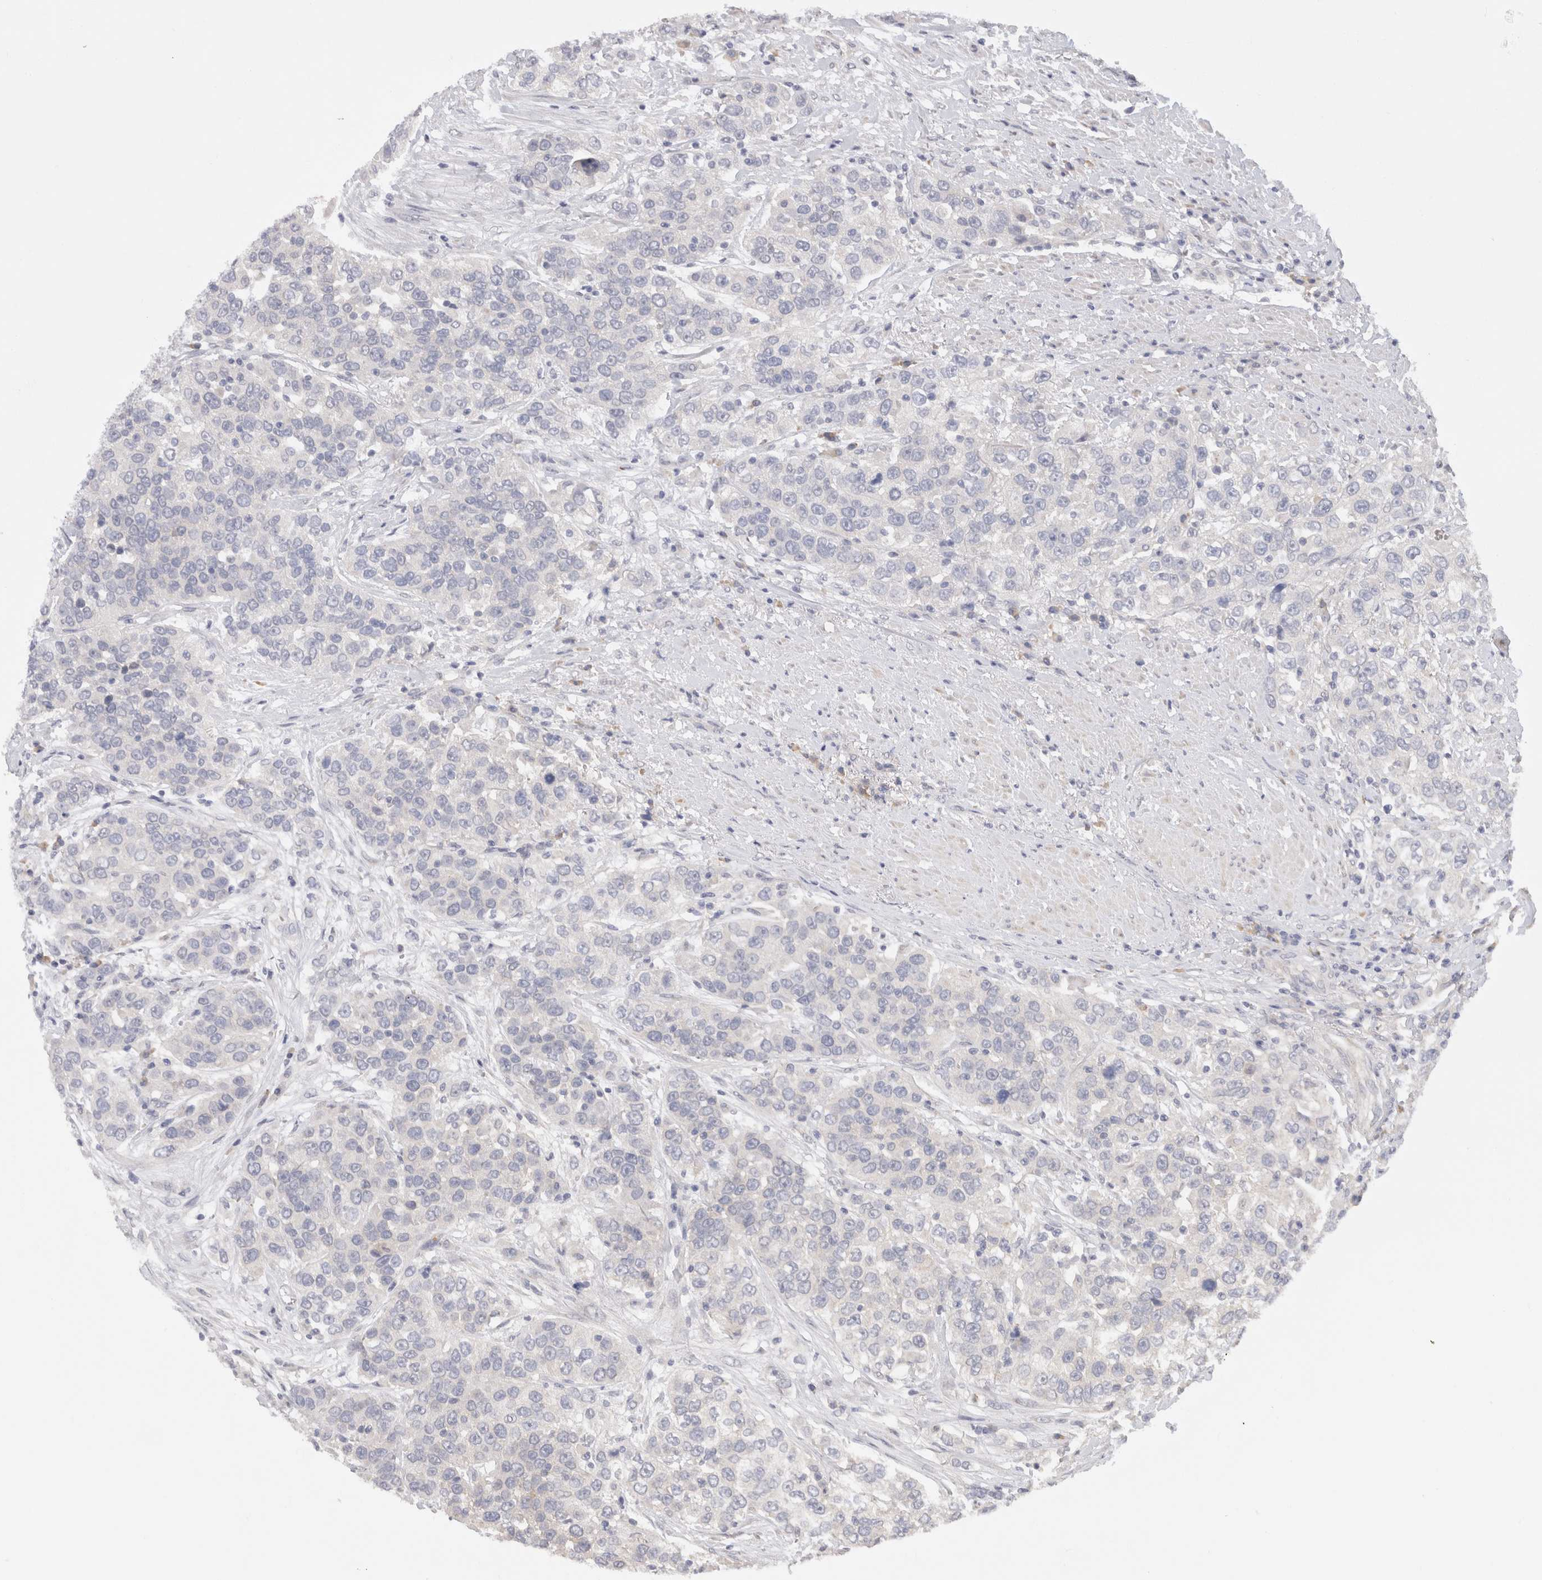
{"staining": {"intensity": "negative", "quantity": "none", "location": "none"}, "tissue": "urothelial cancer", "cell_type": "Tumor cells", "image_type": "cancer", "snomed": [{"axis": "morphology", "description": "Urothelial carcinoma, High grade"}, {"axis": "topography", "description": "Urinary bladder"}], "caption": "The image exhibits no significant staining in tumor cells of urothelial carcinoma (high-grade). The staining was performed using DAB (3,3'-diaminobenzidine) to visualize the protein expression in brown, while the nuclei were stained in blue with hematoxylin (Magnification: 20x).", "gene": "CHRM4", "patient": {"sex": "female", "age": 80}}